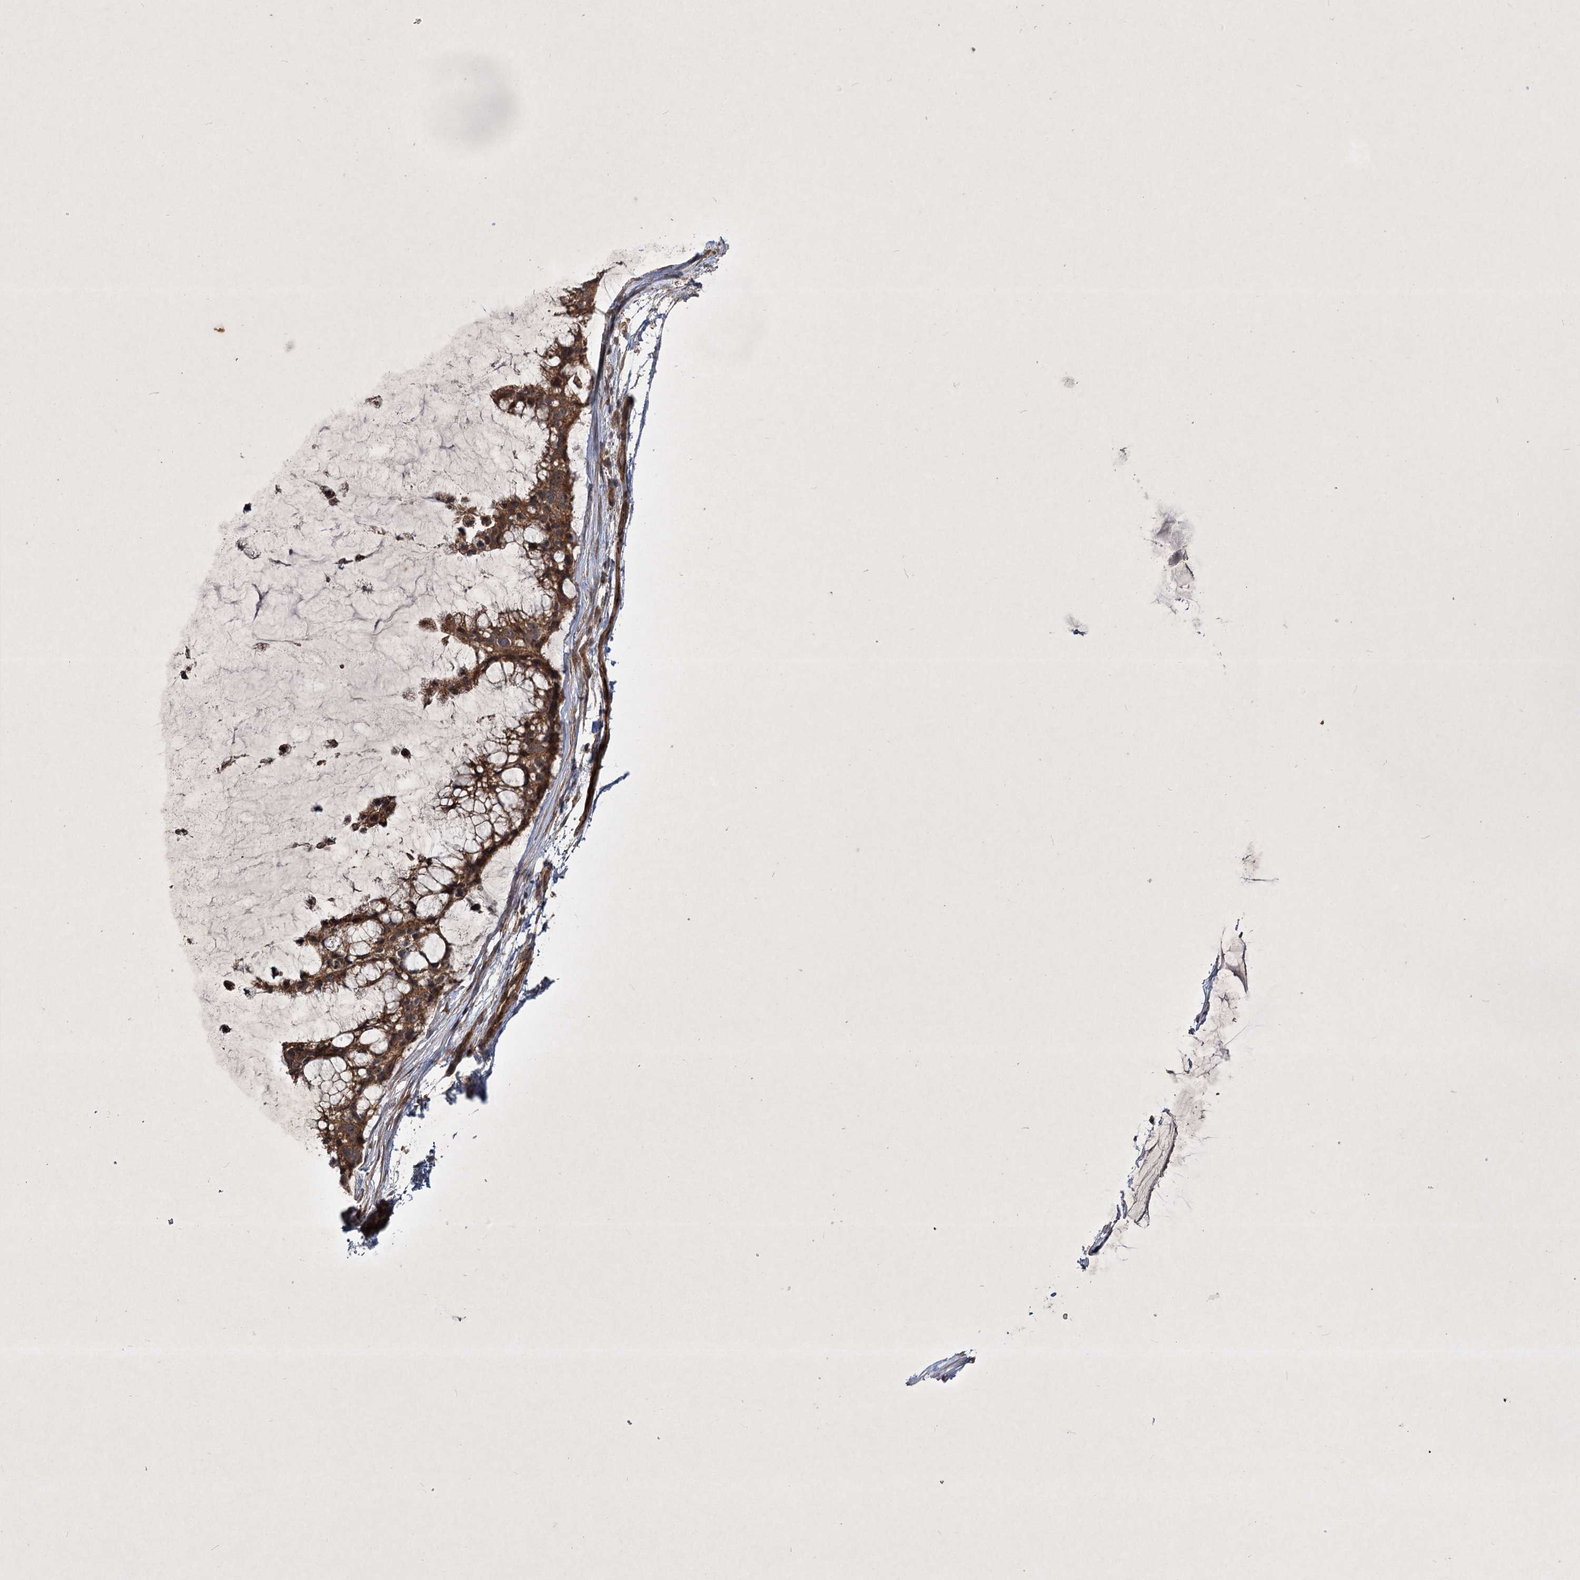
{"staining": {"intensity": "moderate", "quantity": ">75%", "location": "cytoplasmic/membranous"}, "tissue": "ovarian cancer", "cell_type": "Tumor cells", "image_type": "cancer", "snomed": [{"axis": "morphology", "description": "Cystadenocarcinoma, mucinous, NOS"}, {"axis": "topography", "description": "Ovary"}], "caption": "Immunohistochemistry staining of ovarian mucinous cystadenocarcinoma, which demonstrates medium levels of moderate cytoplasmic/membranous positivity in approximately >75% of tumor cells indicating moderate cytoplasmic/membranous protein positivity. The staining was performed using DAB (brown) for protein detection and nuclei were counterstained in hematoxylin (blue).", "gene": "INSIG2", "patient": {"sex": "female", "age": 39}}